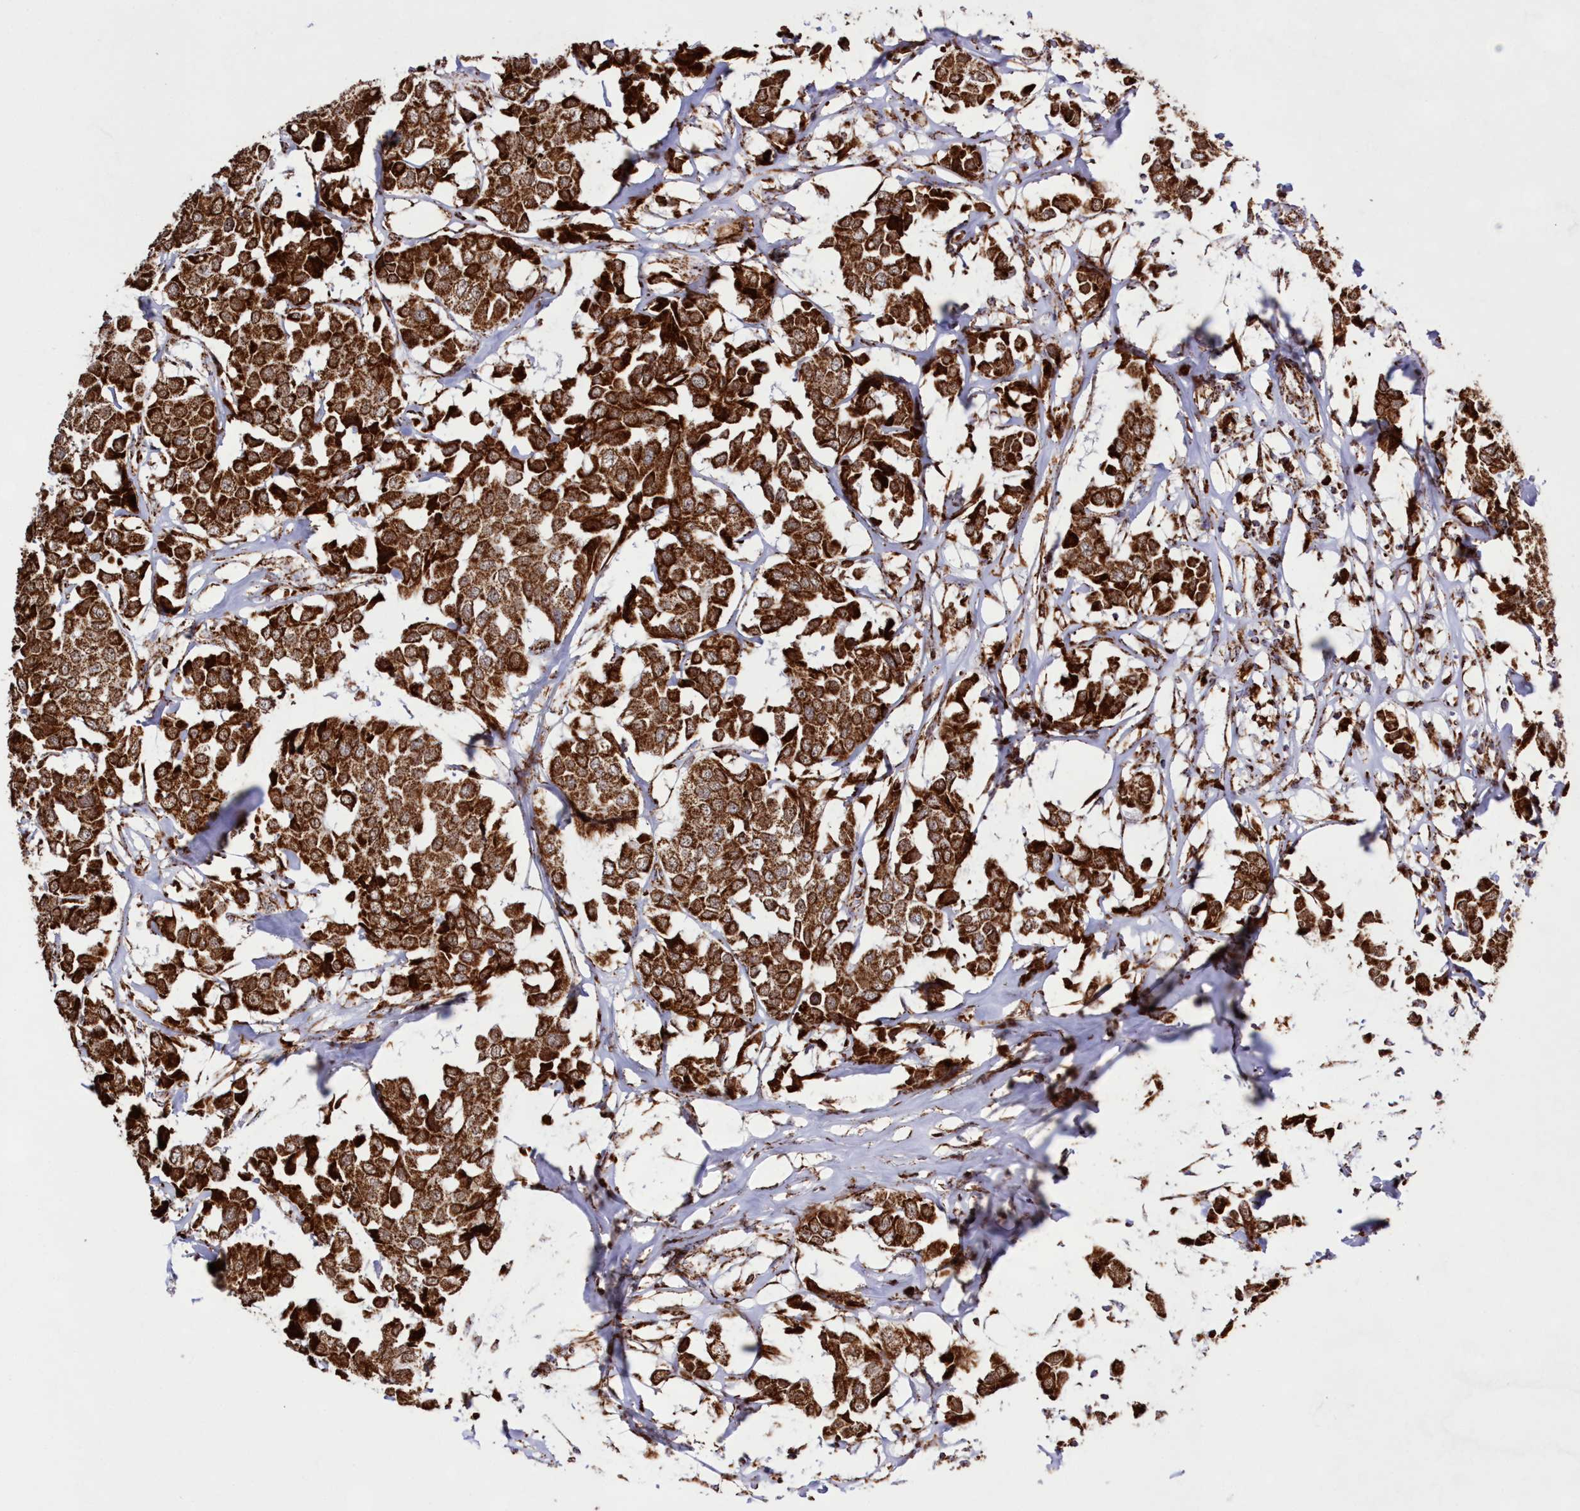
{"staining": {"intensity": "strong", "quantity": ">75%", "location": "cytoplasmic/membranous"}, "tissue": "breast cancer", "cell_type": "Tumor cells", "image_type": "cancer", "snomed": [{"axis": "morphology", "description": "Duct carcinoma"}, {"axis": "topography", "description": "Breast"}], "caption": "Immunohistochemistry histopathology image of human breast cancer (infiltrating ductal carcinoma) stained for a protein (brown), which exhibits high levels of strong cytoplasmic/membranous staining in approximately >75% of tumor cells.", "gene": "HADHB", "patient": {"sex": "female", "age": 80}}